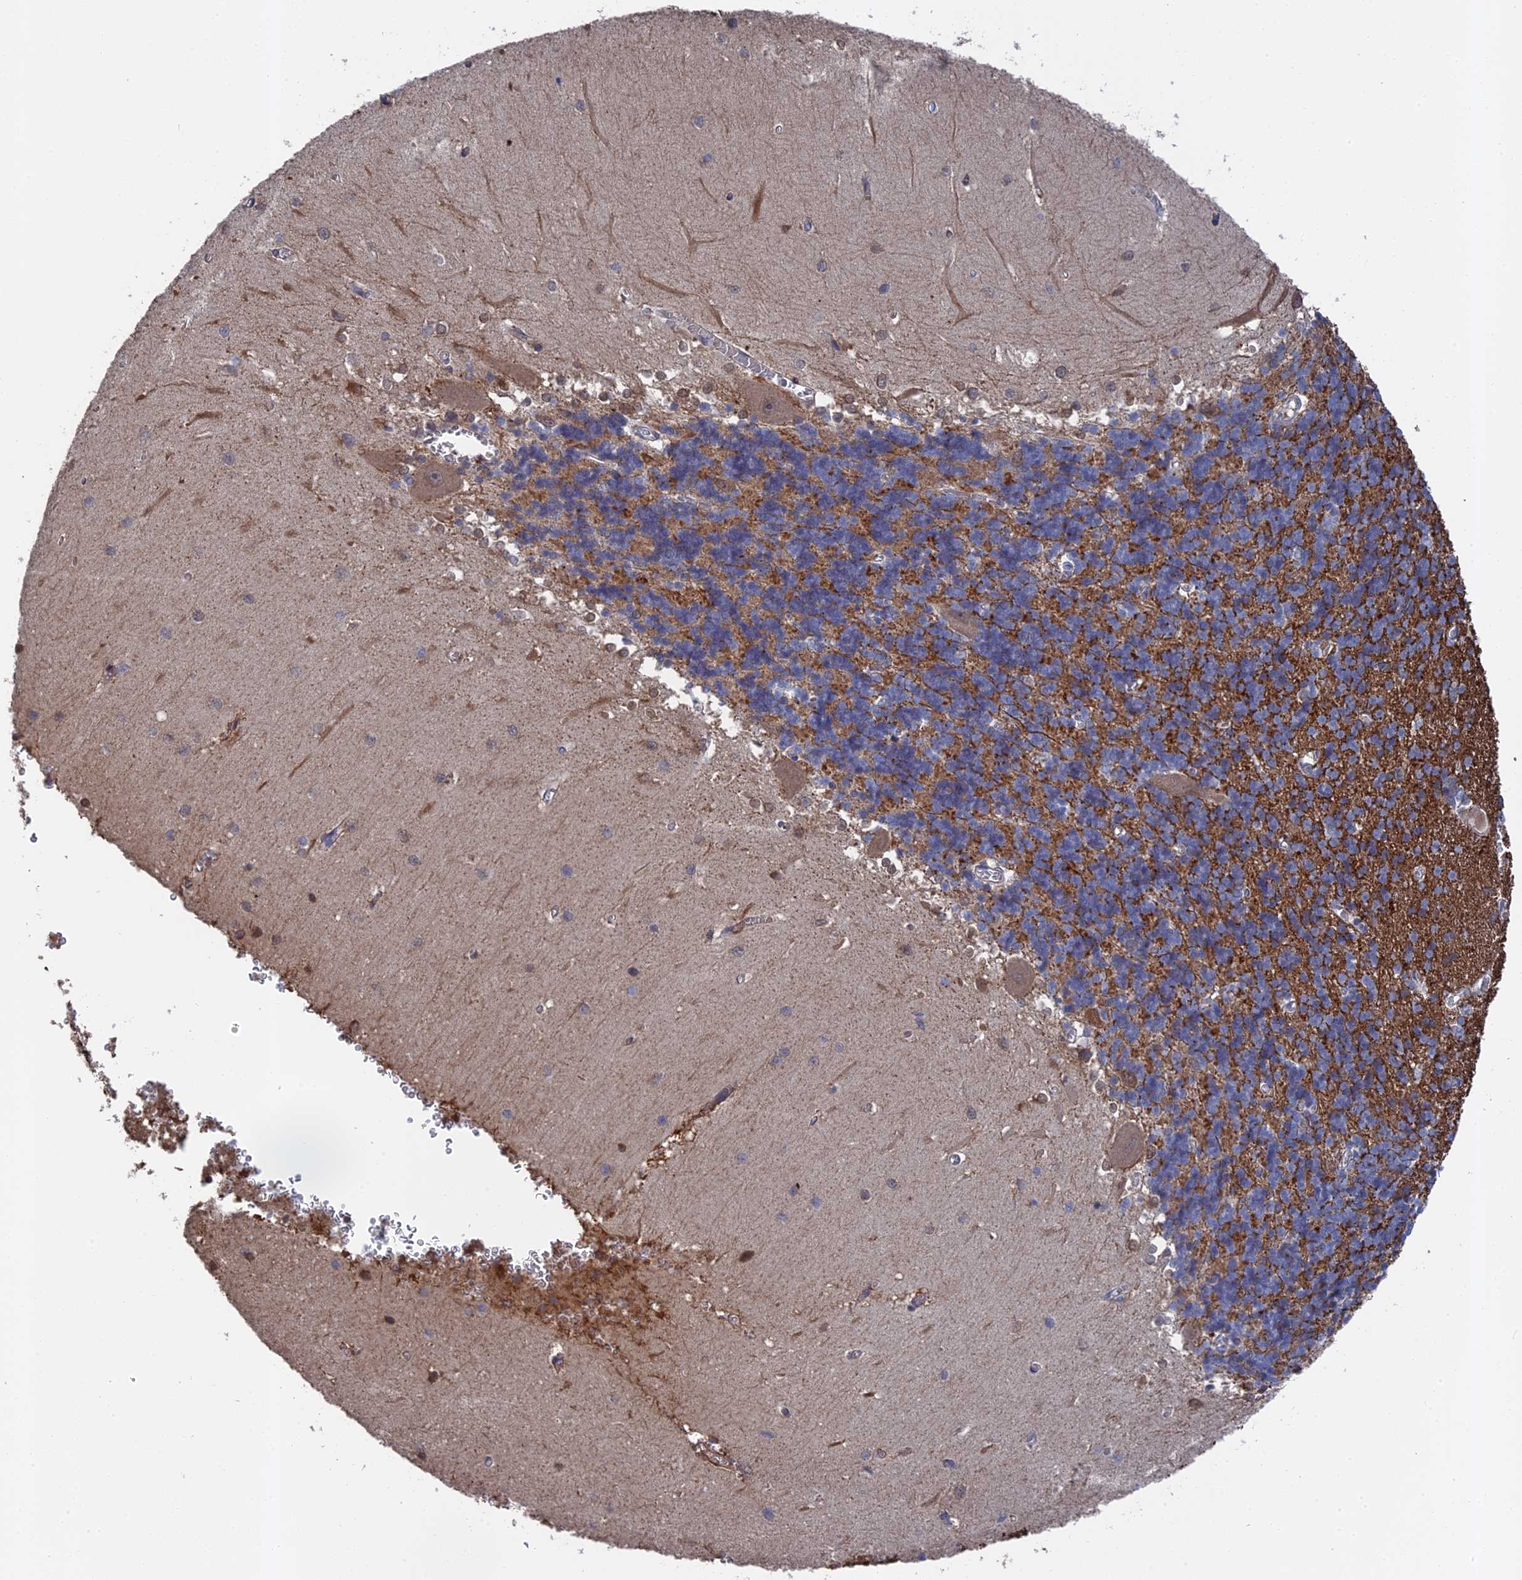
{"staining": {"intensity": "strong", "quantity": "25%-75%", "location": "cytoplasmic/membranous"}, "tissue": "cerebellum", "cell_type": "Cells in granular layer", "image_type": "normal", "snomed": [{"axis": "morphology", "description": "Normal tissue, NOS"}, {"axis": "topography", "description": "Cerebellum"}], "caption": "DAB immunohistochemical staining of unremarkable human cerebellum exhibits strong cytoplasmic/membranous protein staining in about 25%-75% of cells in granular layer.", "gene": "TMEM161A", "patient": {"sex": "male", "age": 37}}